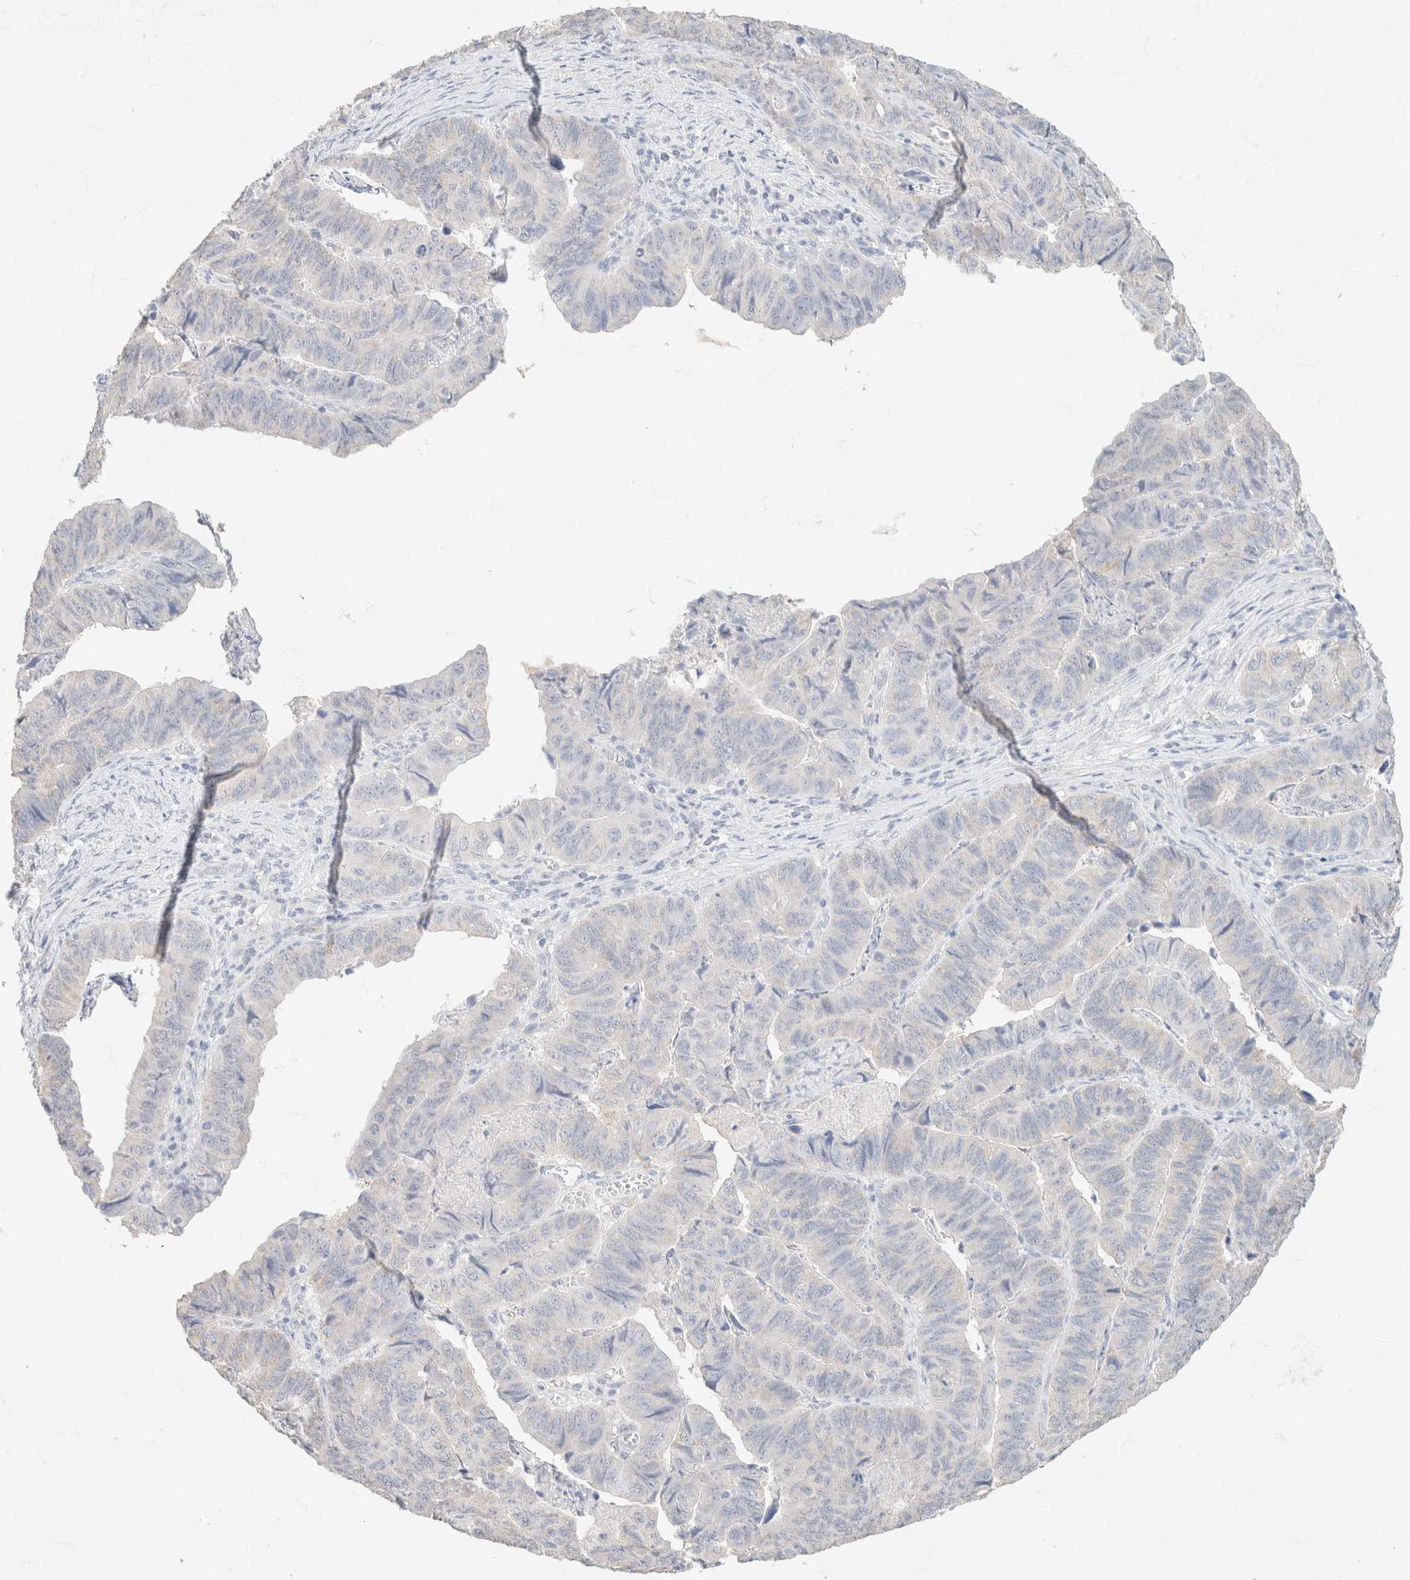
{"staining": {"intensity": "negative", "quantity": "none", "location": "none"}, "tissue": "stomach cancer", "cell_type": "Tumor cells", "image_type": "cancer", "snomed": [{"axis": "morphology", "description": "Adenocarcinoma, NOS"}, {"axis": "topography", "description": "Stomach, lower"}], "caption": "IHC photomicrograph of neoplastic tissue: human adenocarcinoma (stomach) stained with DAB (3,3'-diaminobenzidine) demonstrates no significant protein positivity in tumor cells.", "gene": "CA12", "patient": {"sex": "male", "age": 77}}